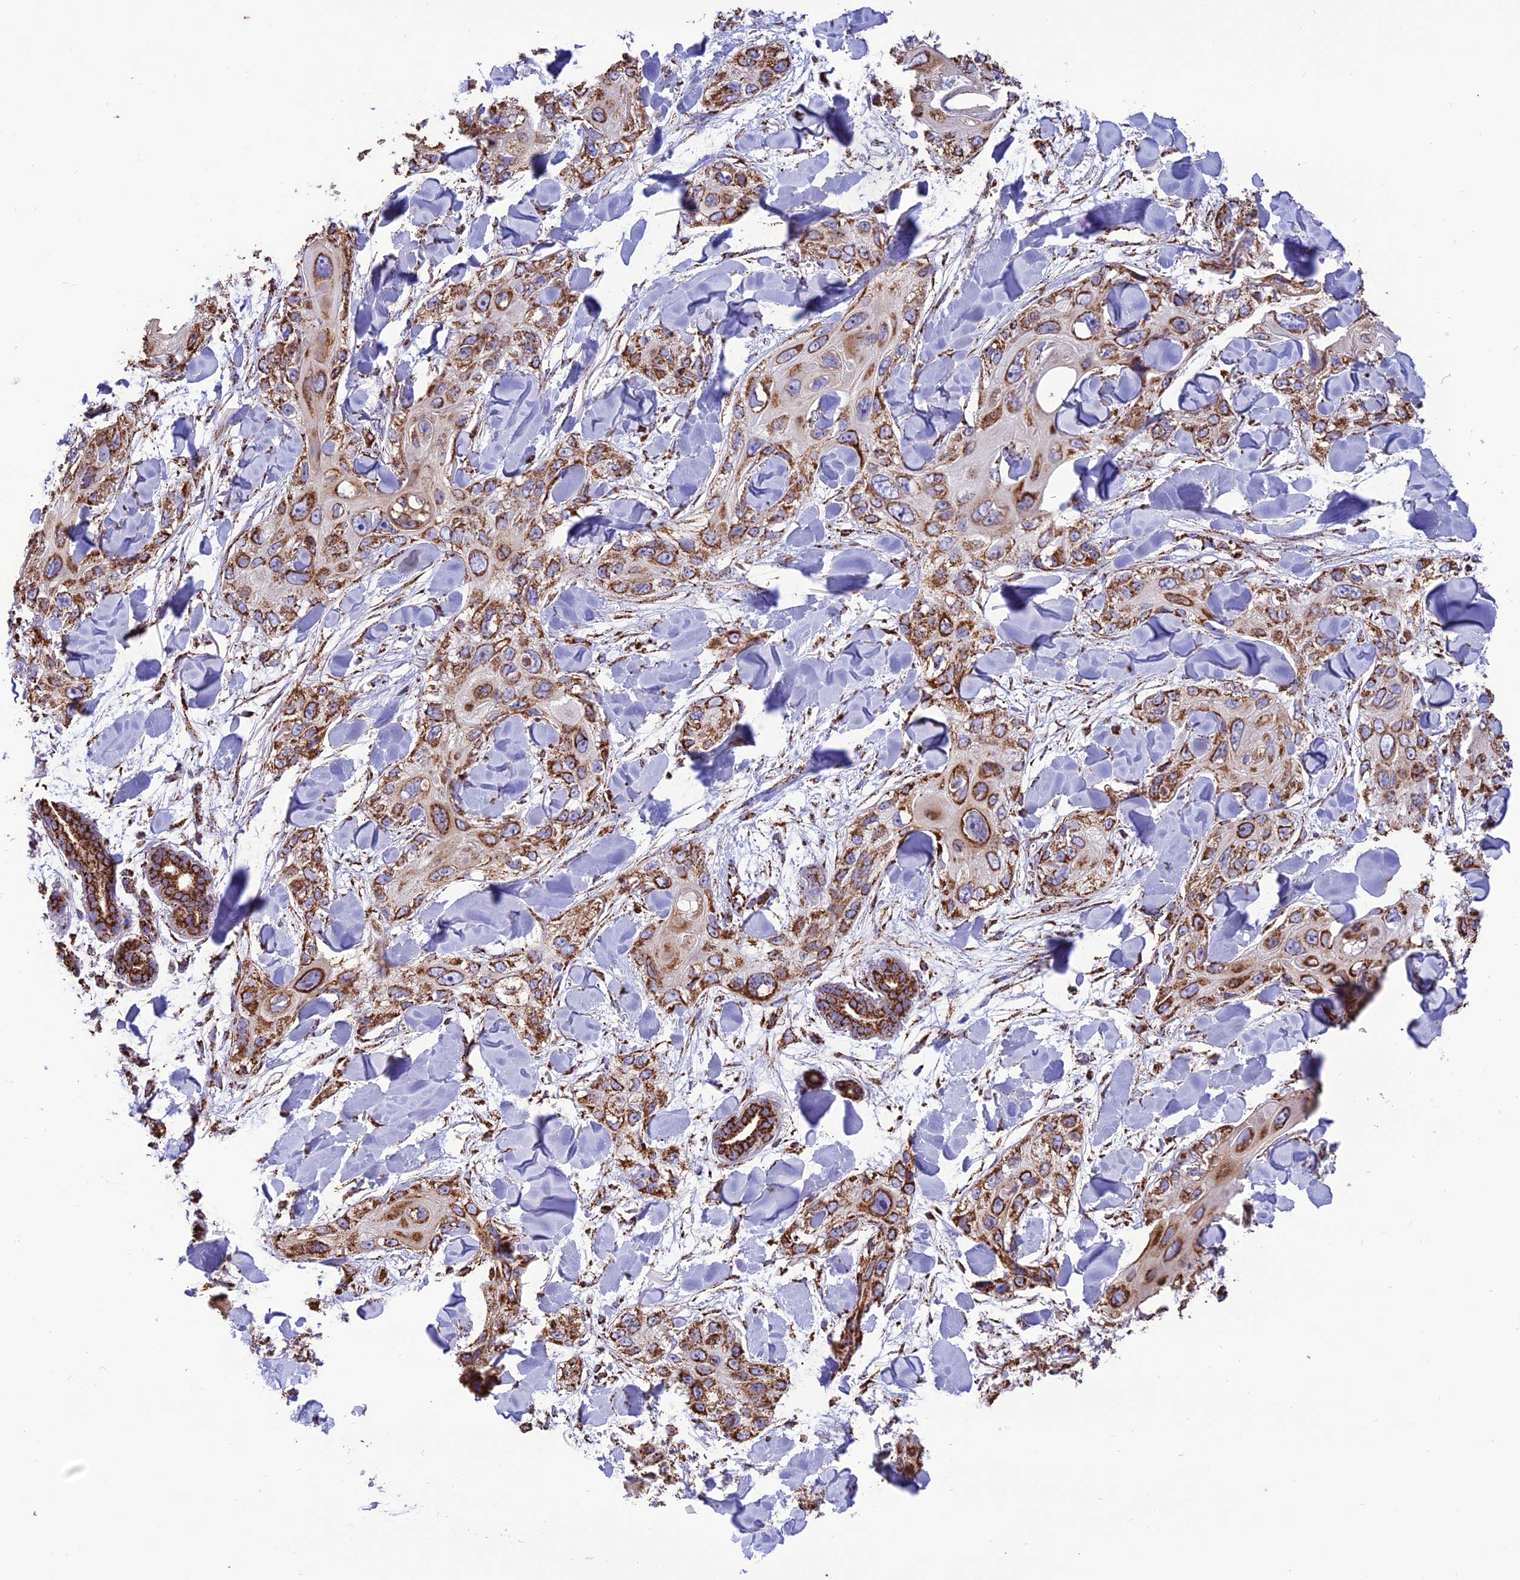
{"staining": {"intensity": "strong", "quantity": ">75%", "location": "cytoplasmic/membranous"}, "tissue": "skin cancer", "cell_type": "Tumor cells", "image_type": "cancer", "snomed": [{"axis": "morphology", "description": "Normal tissue, NOS"}, {"axis": "morphology", "description": "Squamous cell carcinoma, NOS"}, {"axis": "topography", "description": "Skin"}], "caption": "A micrograph of human skin cancer (squamous cell carcinoma) stained for a protein demonstrates strong cytoplasmic/membranous brown staining in tumor cells.", "gene": "NDUFAF1", "patient": {"sex": "male", "age": 72}}